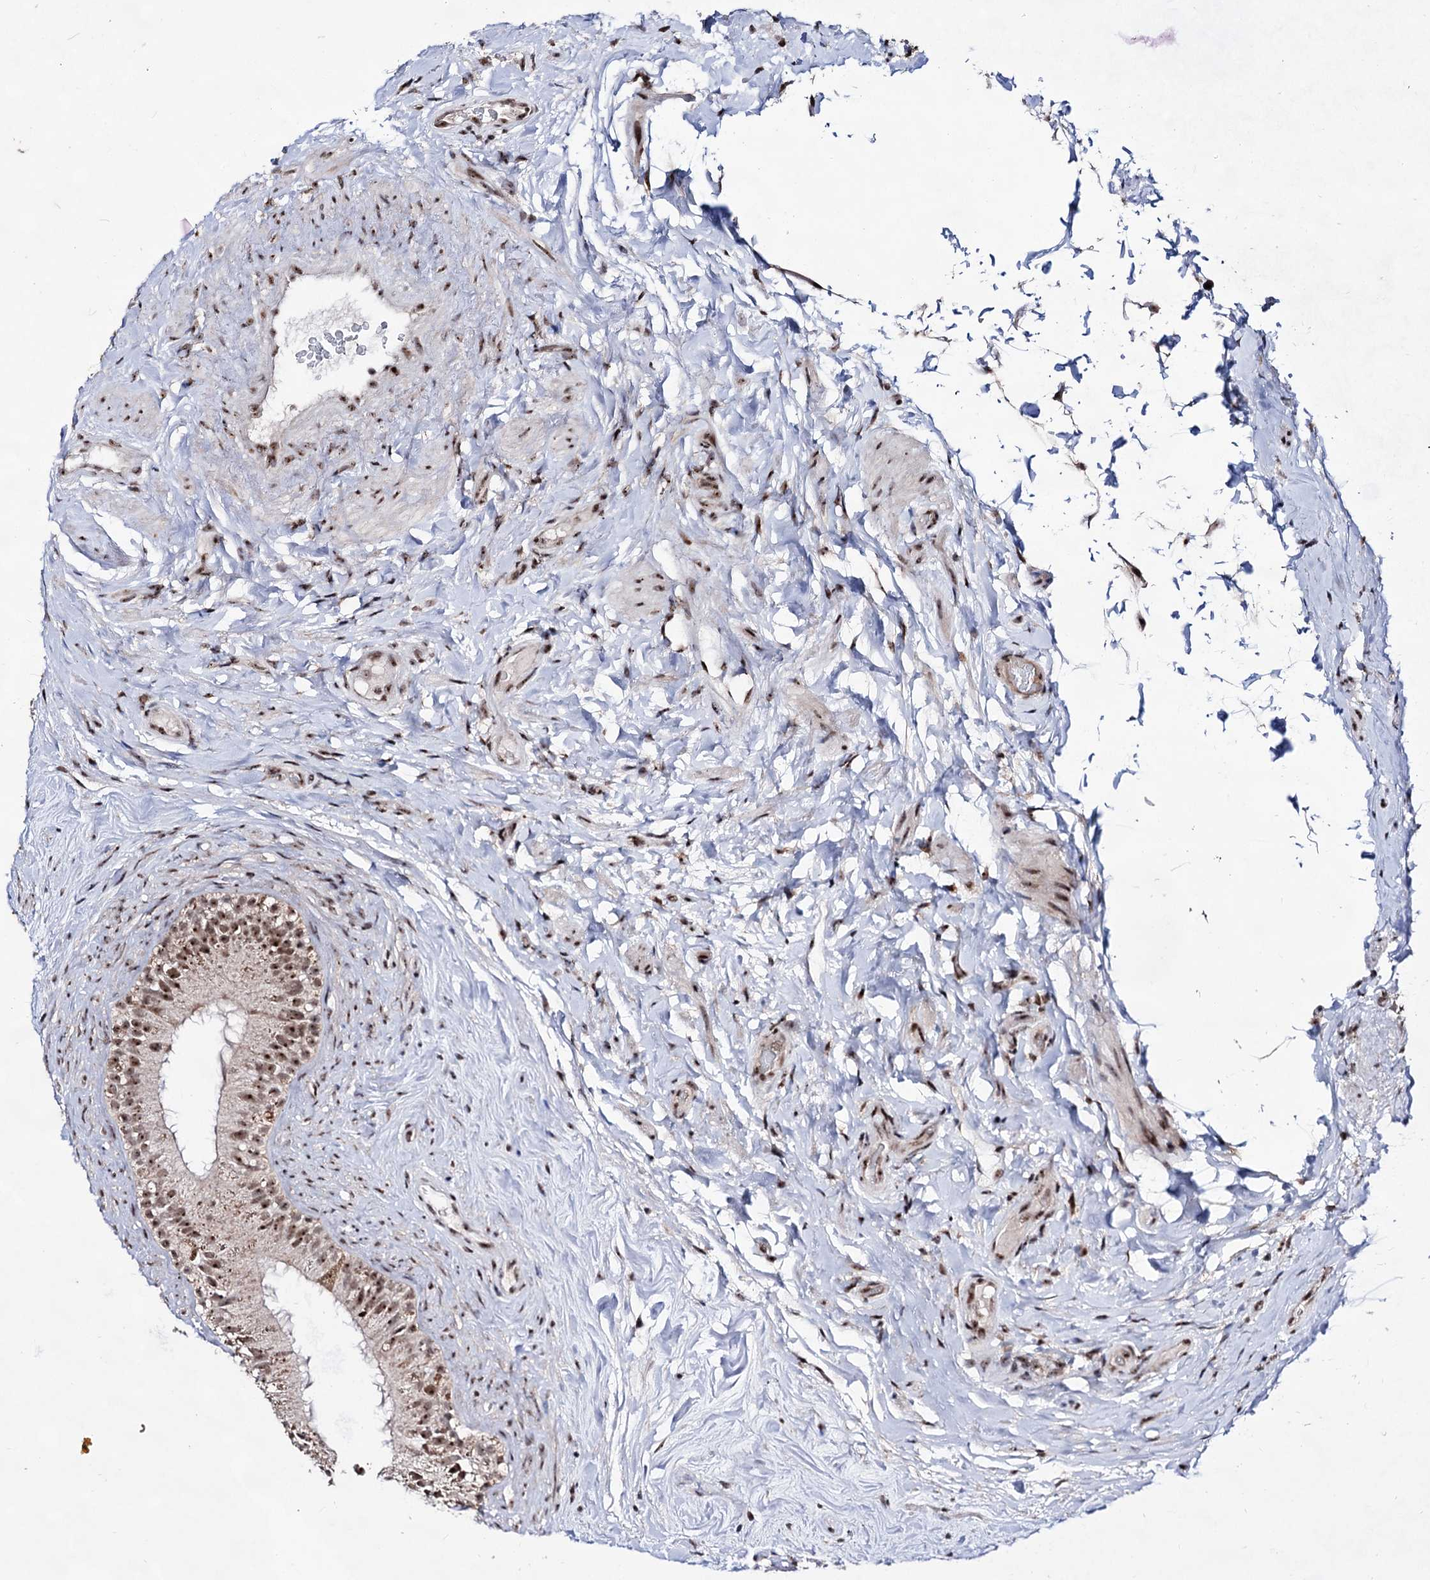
{"staining": {"intensity": "moderate", "quantity": ">75%", "location": "cytoplasmic/membranous,nuclear"}, "tissue": "epididymis", "cell_type": "Glandular cells", "image_type": "normal", "snomed": [{"axis": "morphology", "description": "Normal tissue, NOS"}, {"axis": "topography", "description": "Epididymis"}], "caption": "High-magnification brightfield microscopy of normal epididymis stained with DAB (brown) and counterstained with hematoxylin (blue). glandular cells exhibit moderate cytoplasmic/membranous,nuclear positivity is seen in about>75% of cells.", "gene": "EXOSC10", "patient": {"sex": "male", "age": 84}}